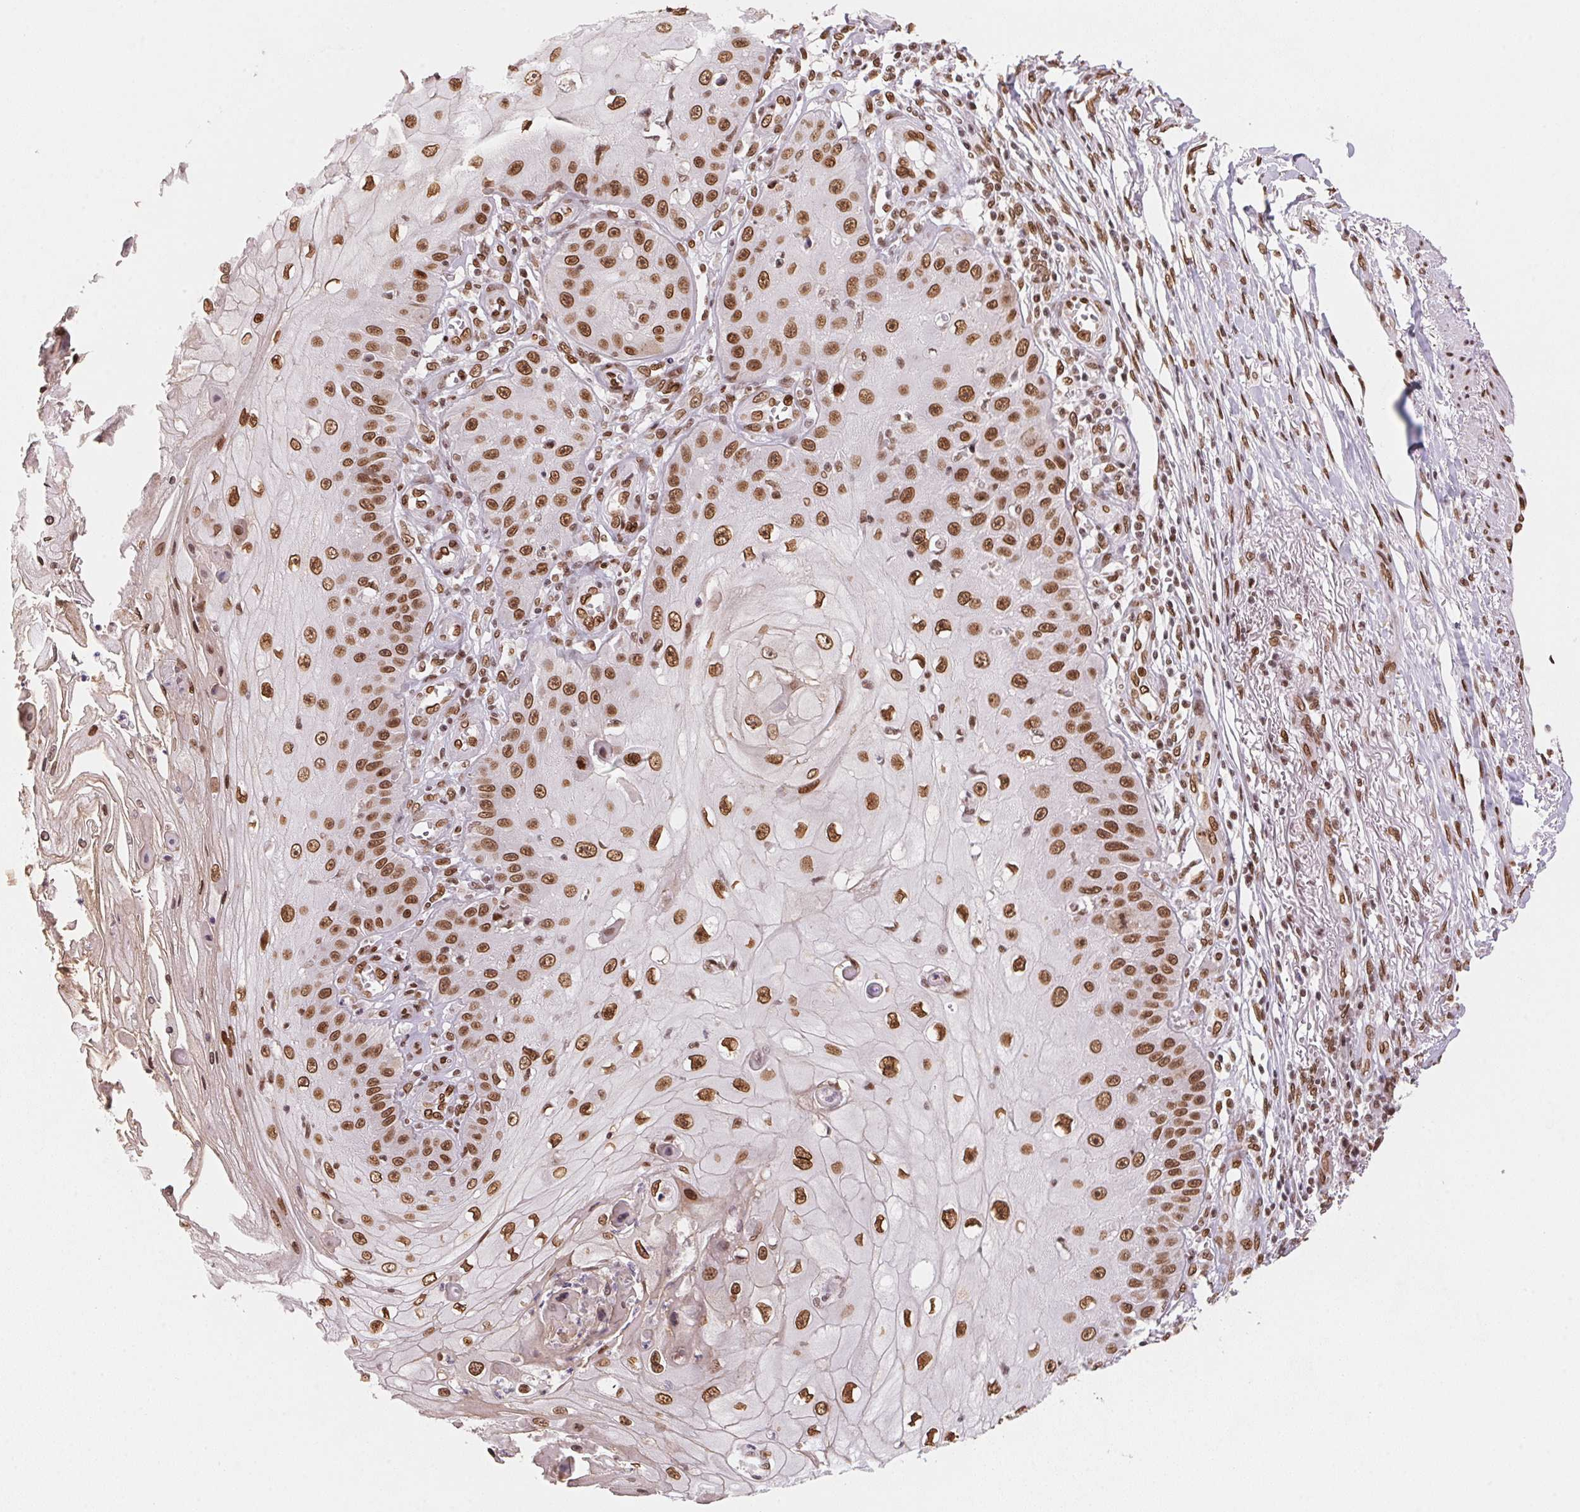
{"staining": {"intensity": "strong", "quantity": ">75%", "location": "cytoplasmic/membranous,nuclear"}, "tissue": "skin cancer", "cell_type": "Tumor cells", "image_type": "cancer", "snomed": [{"axis": "morphology", "description": "Squamous cell carcinoma, NOS"}, {"axis": "topography", "description": "Skin"}], "caption": "Skin cancer stained with a protein marker exhibits strong staining in tumor cells.", "gene": "SAP30BP", "patient": {"sex": "male", "age": 70}}